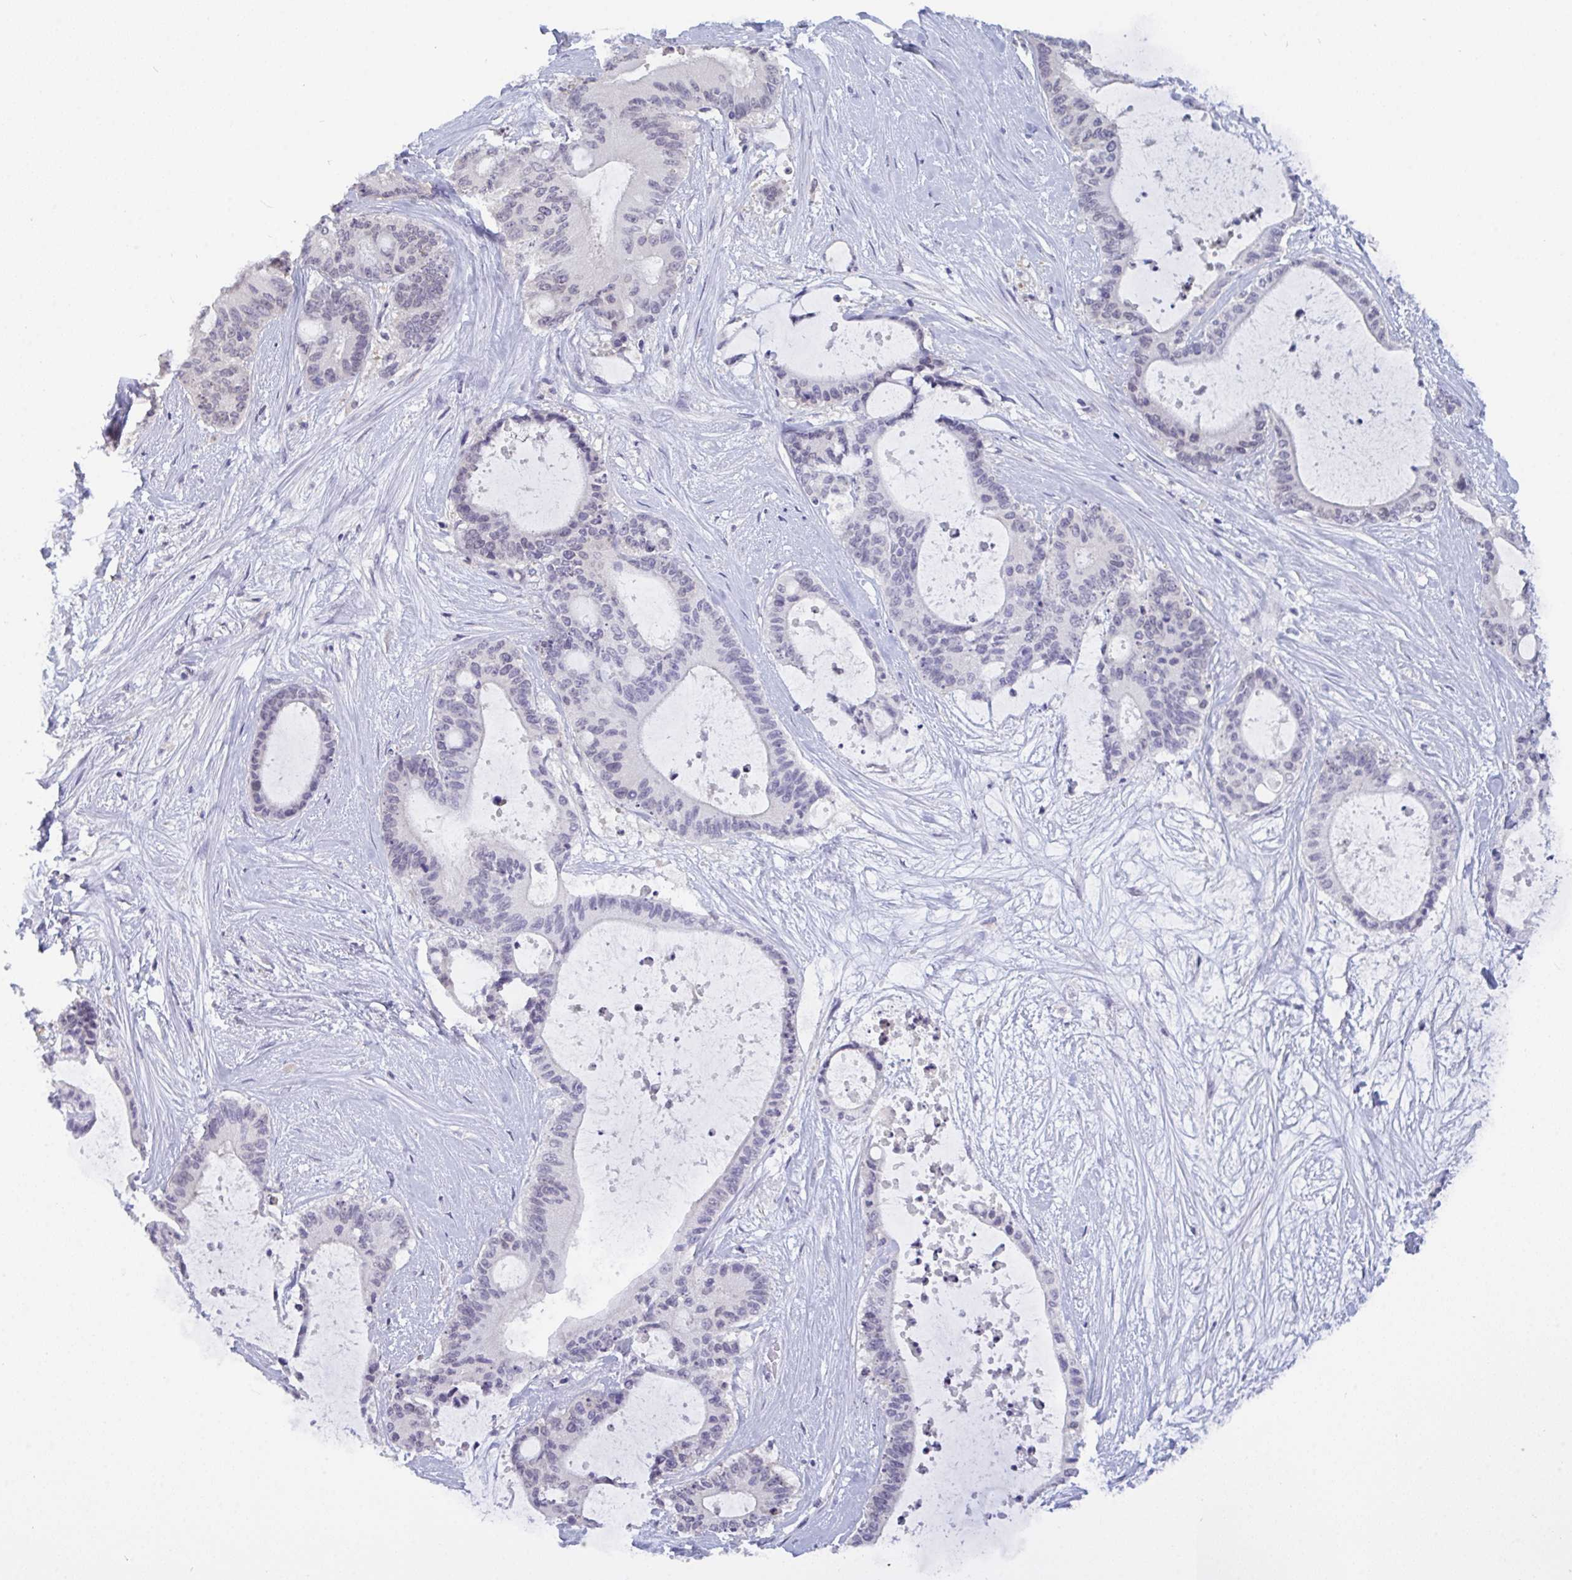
{"staining": {"intensity": "negative", "quantity": "none", "location": "none"}, "tissue": "liver cancer", "cell_type": "Tumor cells", "image_type": "cancer", "snomed": [{"axis": "morphology", "description": "Normal tissue, NOS"}, {"axis": "morphology", "description": "Cholangiocarcinoma"}, {"axis": "topography", "description": "Liver"}, {"axis": "topography", "description": "Peripheral nerve tissue"}], "caption": "This is a photomicrograph of immunohistochemistry (IHC) staining of liver cholangiocarcinoma, which shows no staining in tumor cells.", "gene": "SERPINB13", "patient": {"sex": "female", "age": 73}}